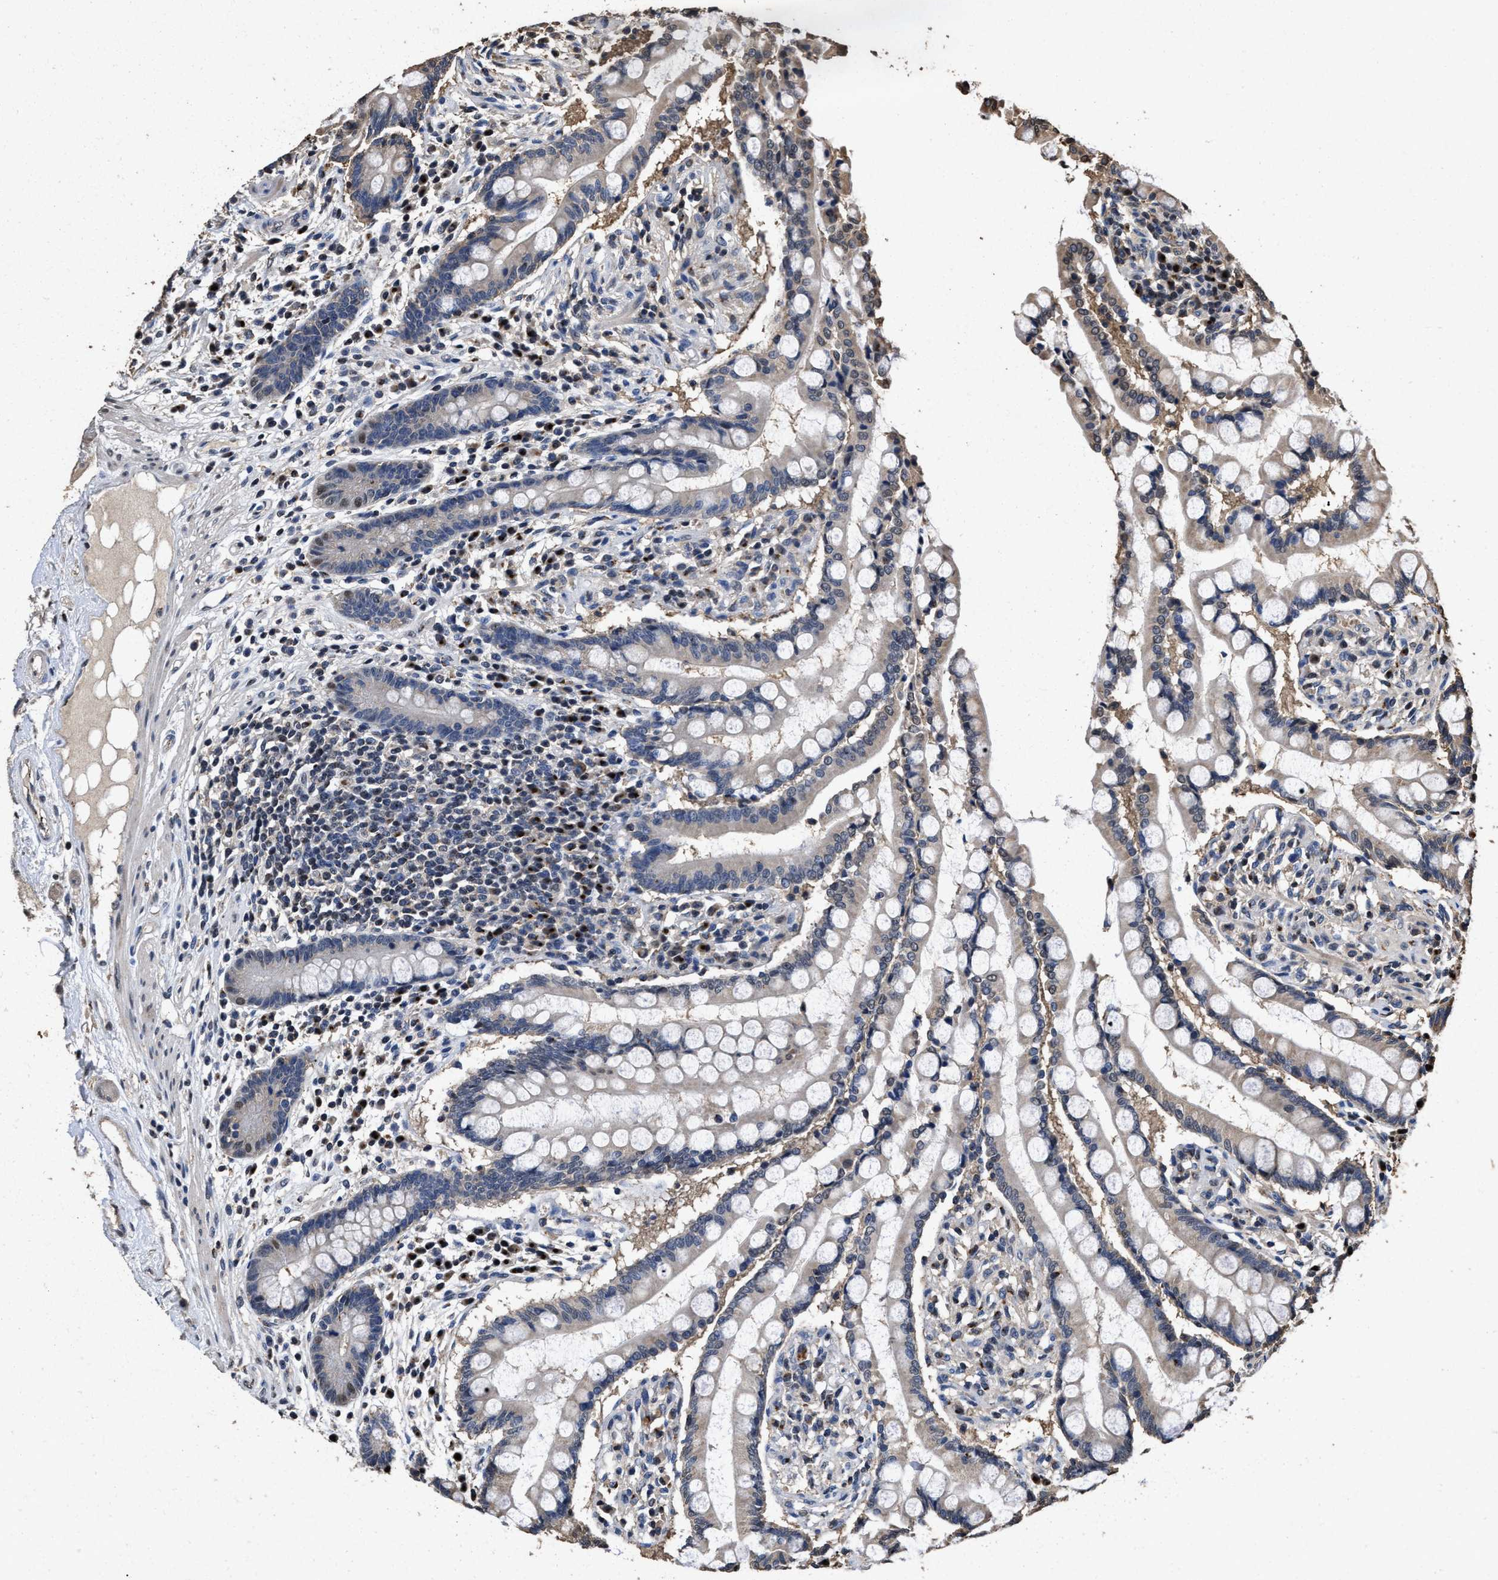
{"staining": {"intensity": "moderate", "quantity": ">75%", "location": "cytoplasmic/membranous,nuclear"}, "tissue": "colon", "cell_type": "Endothelial cells", "image_type": "normal", "snomed": [{"axis": "morphology", "description": "Normal tissue, NOS"}, {"axis": "topography", "description": "Colon"}], "caption": "Endothelial cells exhibit medium levels of moderate cytoplasmic/membranous,nuclear expression in approximately >75% of cells in benign colon. Using DAB (brown) and hematoxylin (blue) stains, captured at high magnification using brightfield microscopy.", "gene": "TPST2", "patient": {"sex": "male", "age": 73}}